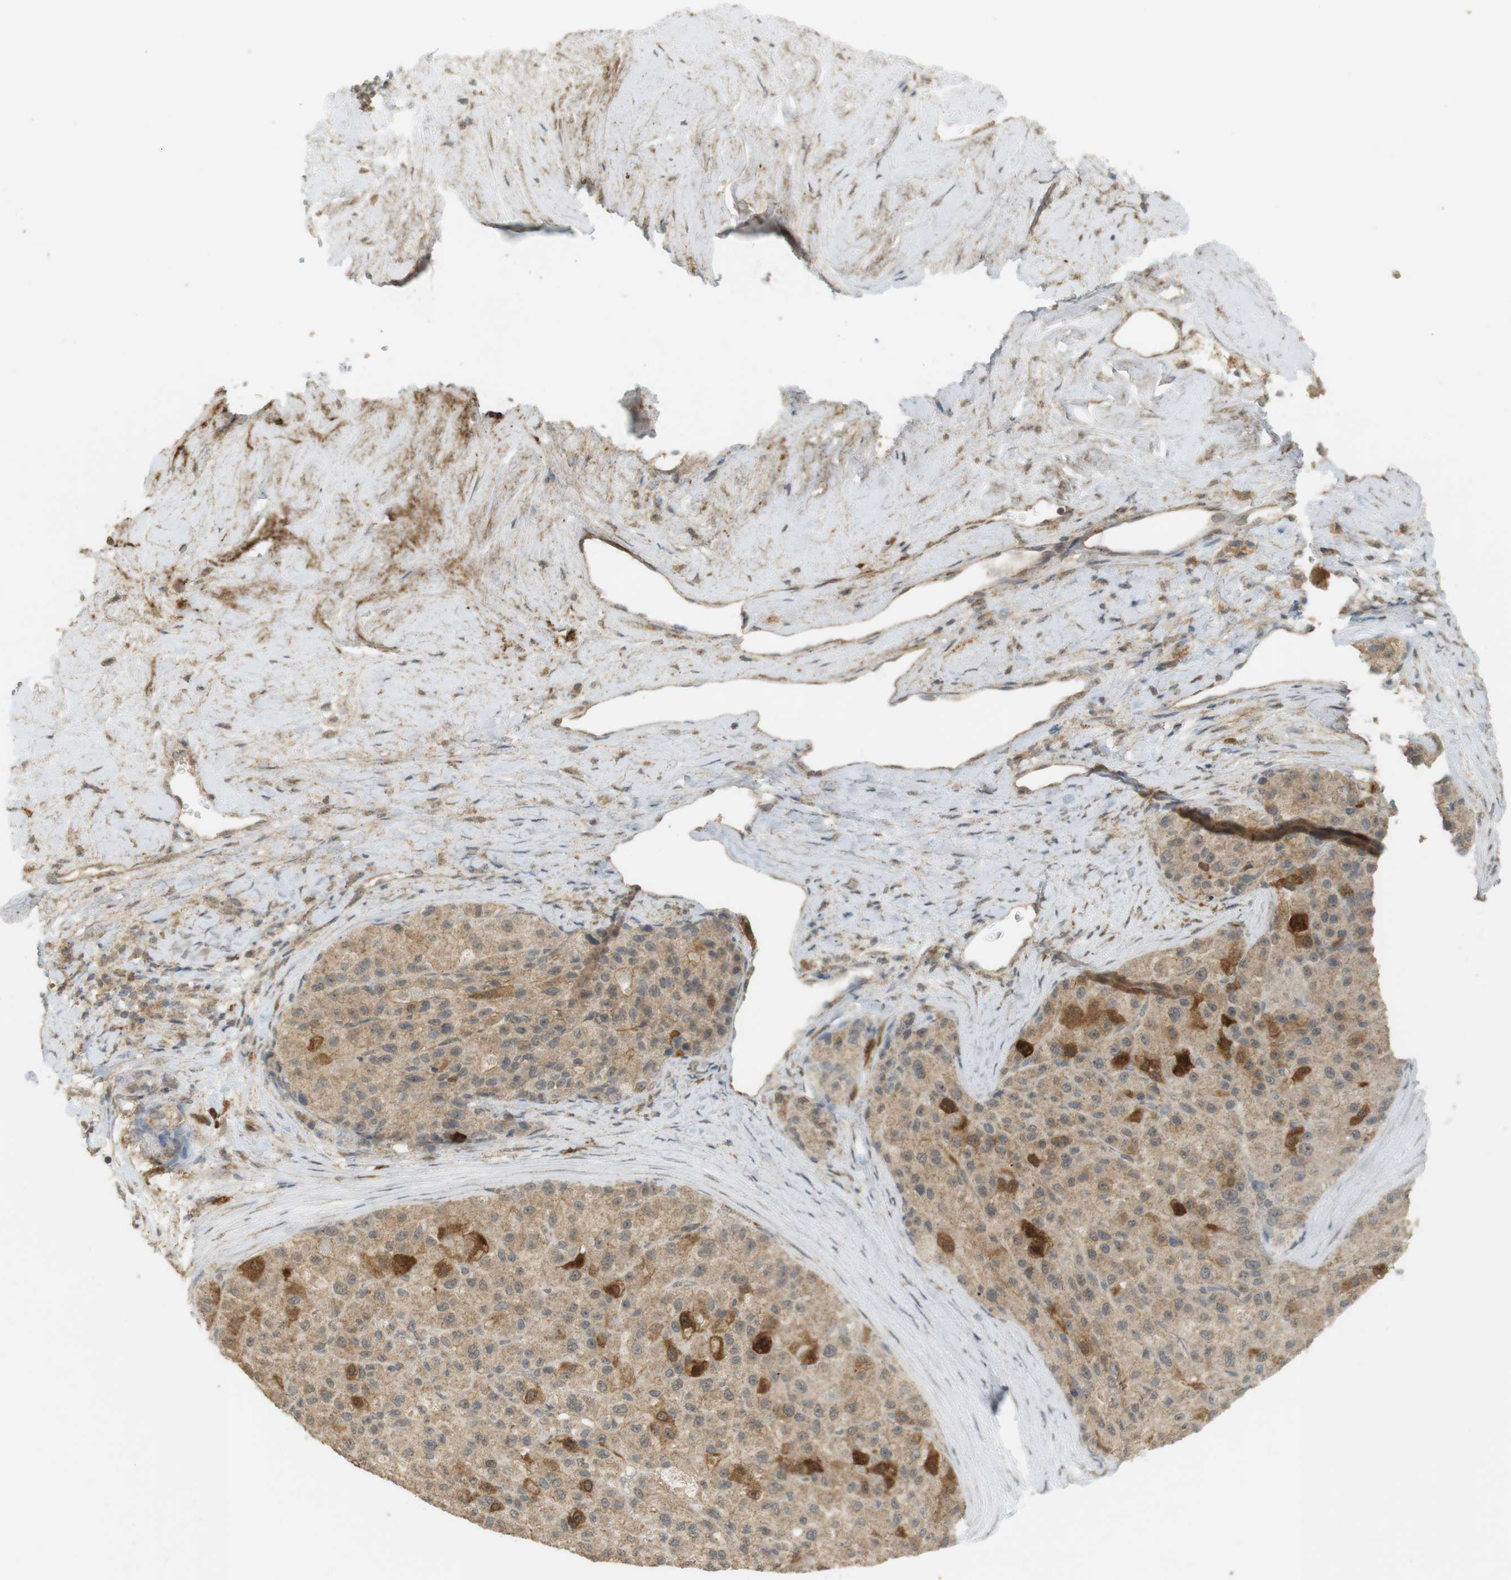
{"staining": {"intensity": "strong", "quantity": "<25%", "location": "cytoplasmic/membranous"}, "tissue": "liver cancer", "cell_type": "Tumor cells", "image_type": "cancer", "snomed": [{"axis": "morphology", "description": "Carcinoma, Hepatocellular, NOS"}, {"axis": "topography", "description": "Liver"}], "caption": "Liver hepatocellular carcinoma tissue shows strong cytoplasmic/membranous staining in about <25% of tumor cells", "gene": "TTK", "patient": {"sex": "male", "age": 80}}